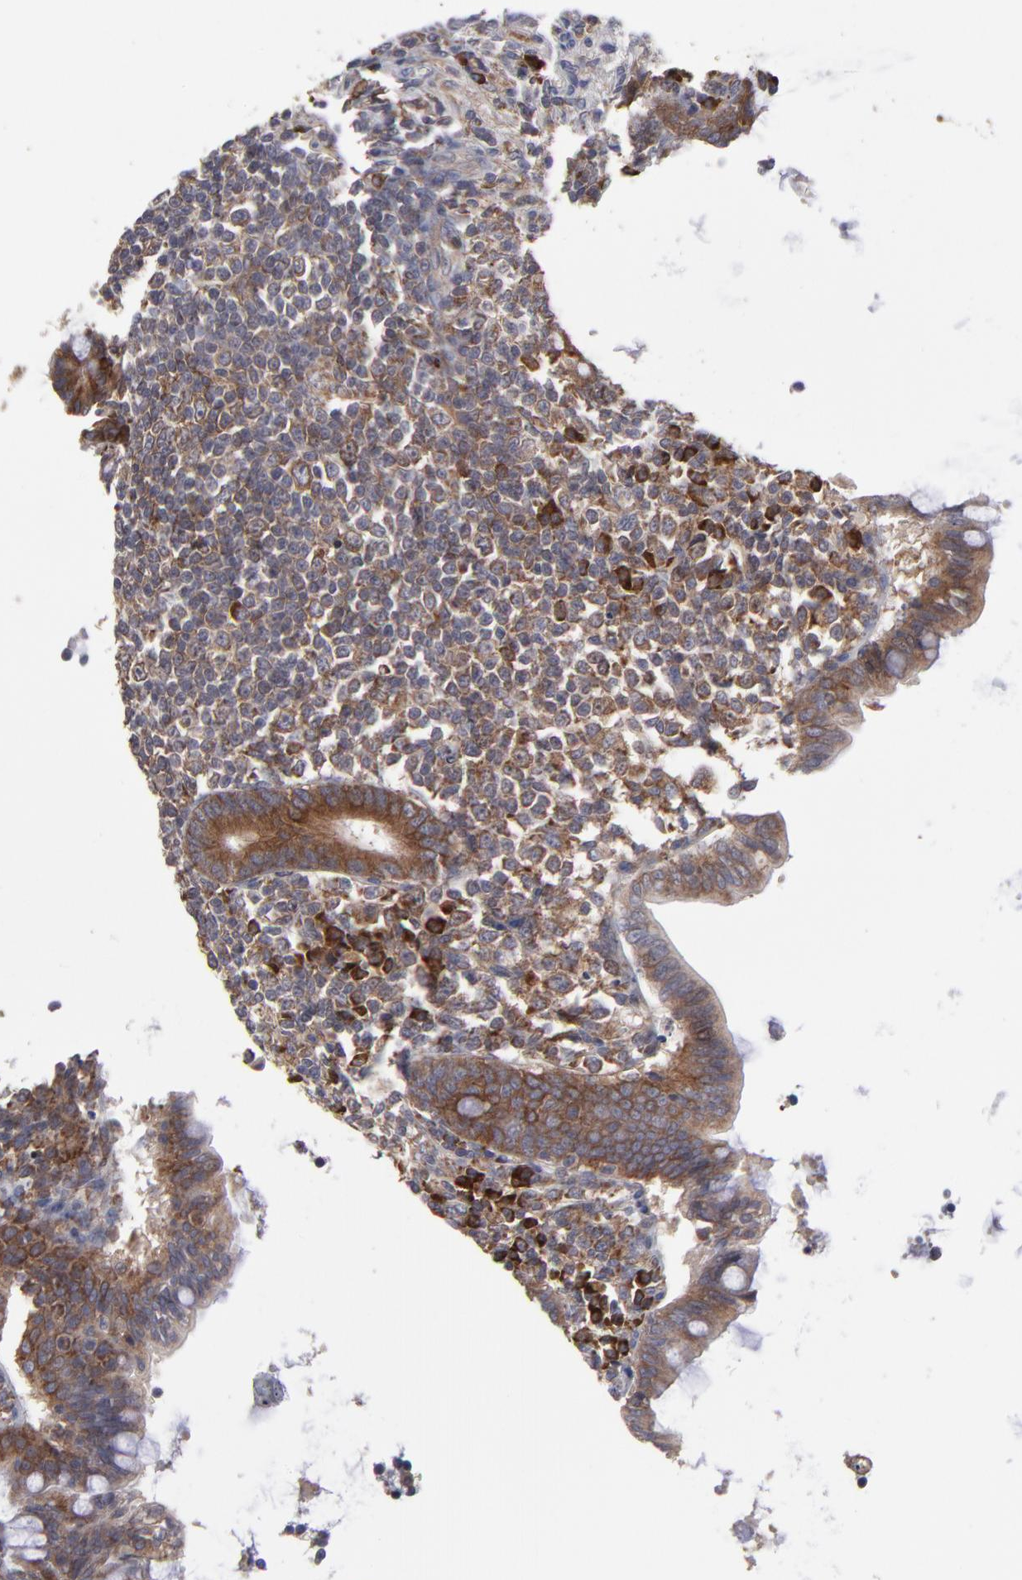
{"staining": {"intensity": "moderate", "quantity": "25%-75%", "location": "cytoplasmic/membranous"}, "tissue": "appendix", "cell_type": "Glandular cells", "image_type": "normal", "snomed": [{"axis": "morphology", "description": "Normal tissue, NOS"}, {"axis": "topography", "description": "Appendix"}], "caption": "Protein expression analysis of unremarkable appendix shows moderate cytoplasmic/membranous positivity in approximately 25%-75% of glandular cells. The staining is performed using DAB (3,3'-diaminobenzidine) brown chromogen to label protein expression. The nuclei are counter-stained blue using hematoxylin.", "gene": "SND1", "patient": {"sex": "female", "age": 66}}